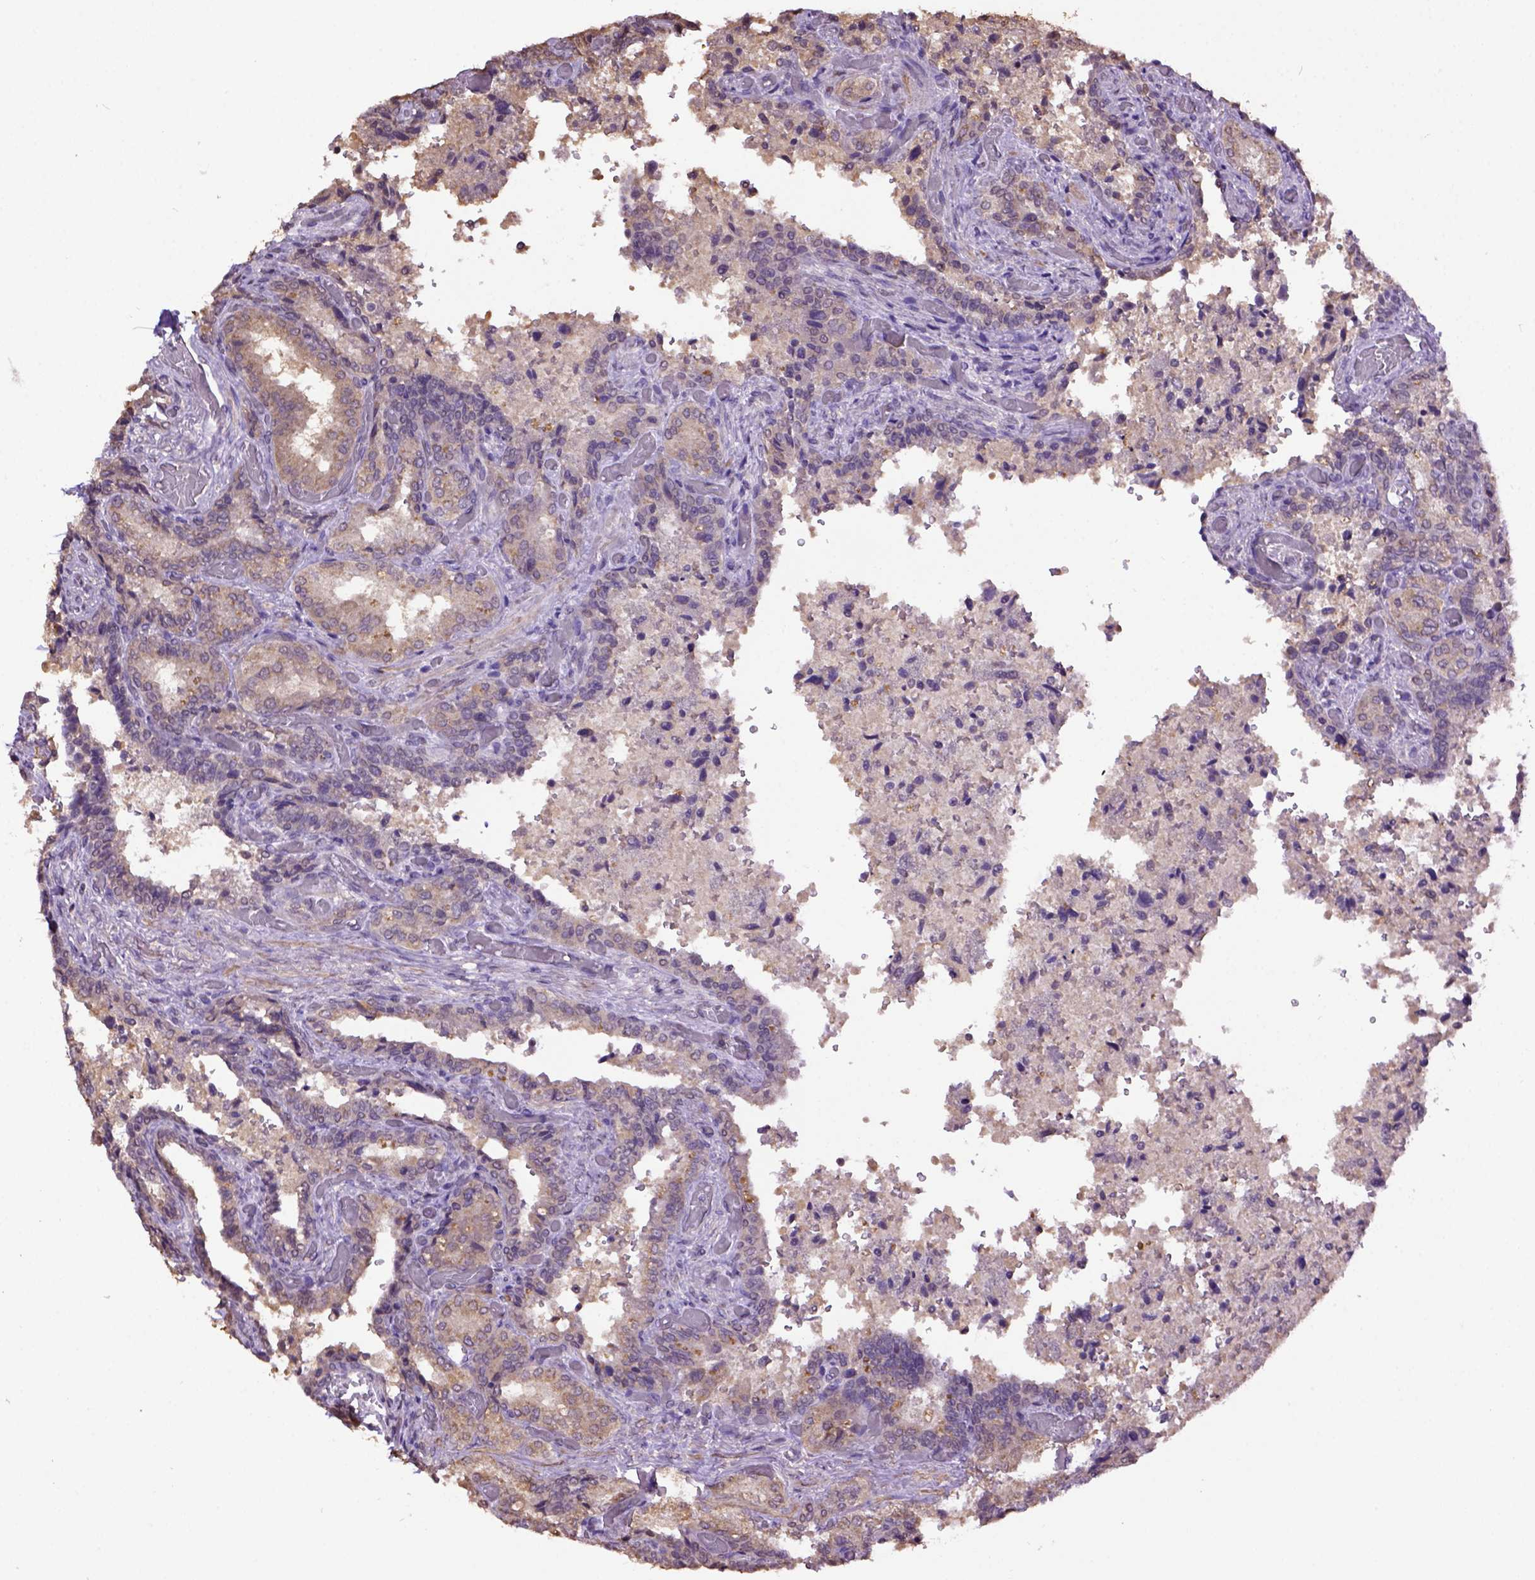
{"staining": {"intensity": "weak", "quantity": "<25%", "location": "cytoplasmic/membranous"}, "tissue": "seminal vesicle", "cell_type": "Glandular cells", "image_type": "normal", "snomed": [{"axis": "morphology", "description": "Normal tissue, NOS"}, {"axis": "topography", "description": "Seminal veicle"}], "caption": "Immunohistochemistry (IHC) image of benign seminal vesicle: human seminal vesicle stained with DAB (3,3'-diaminobenzidine) reveals no significant protein expression in glandular cells.", "gene": "WDR17", "patient": {"sex": "male", "age": 68}}